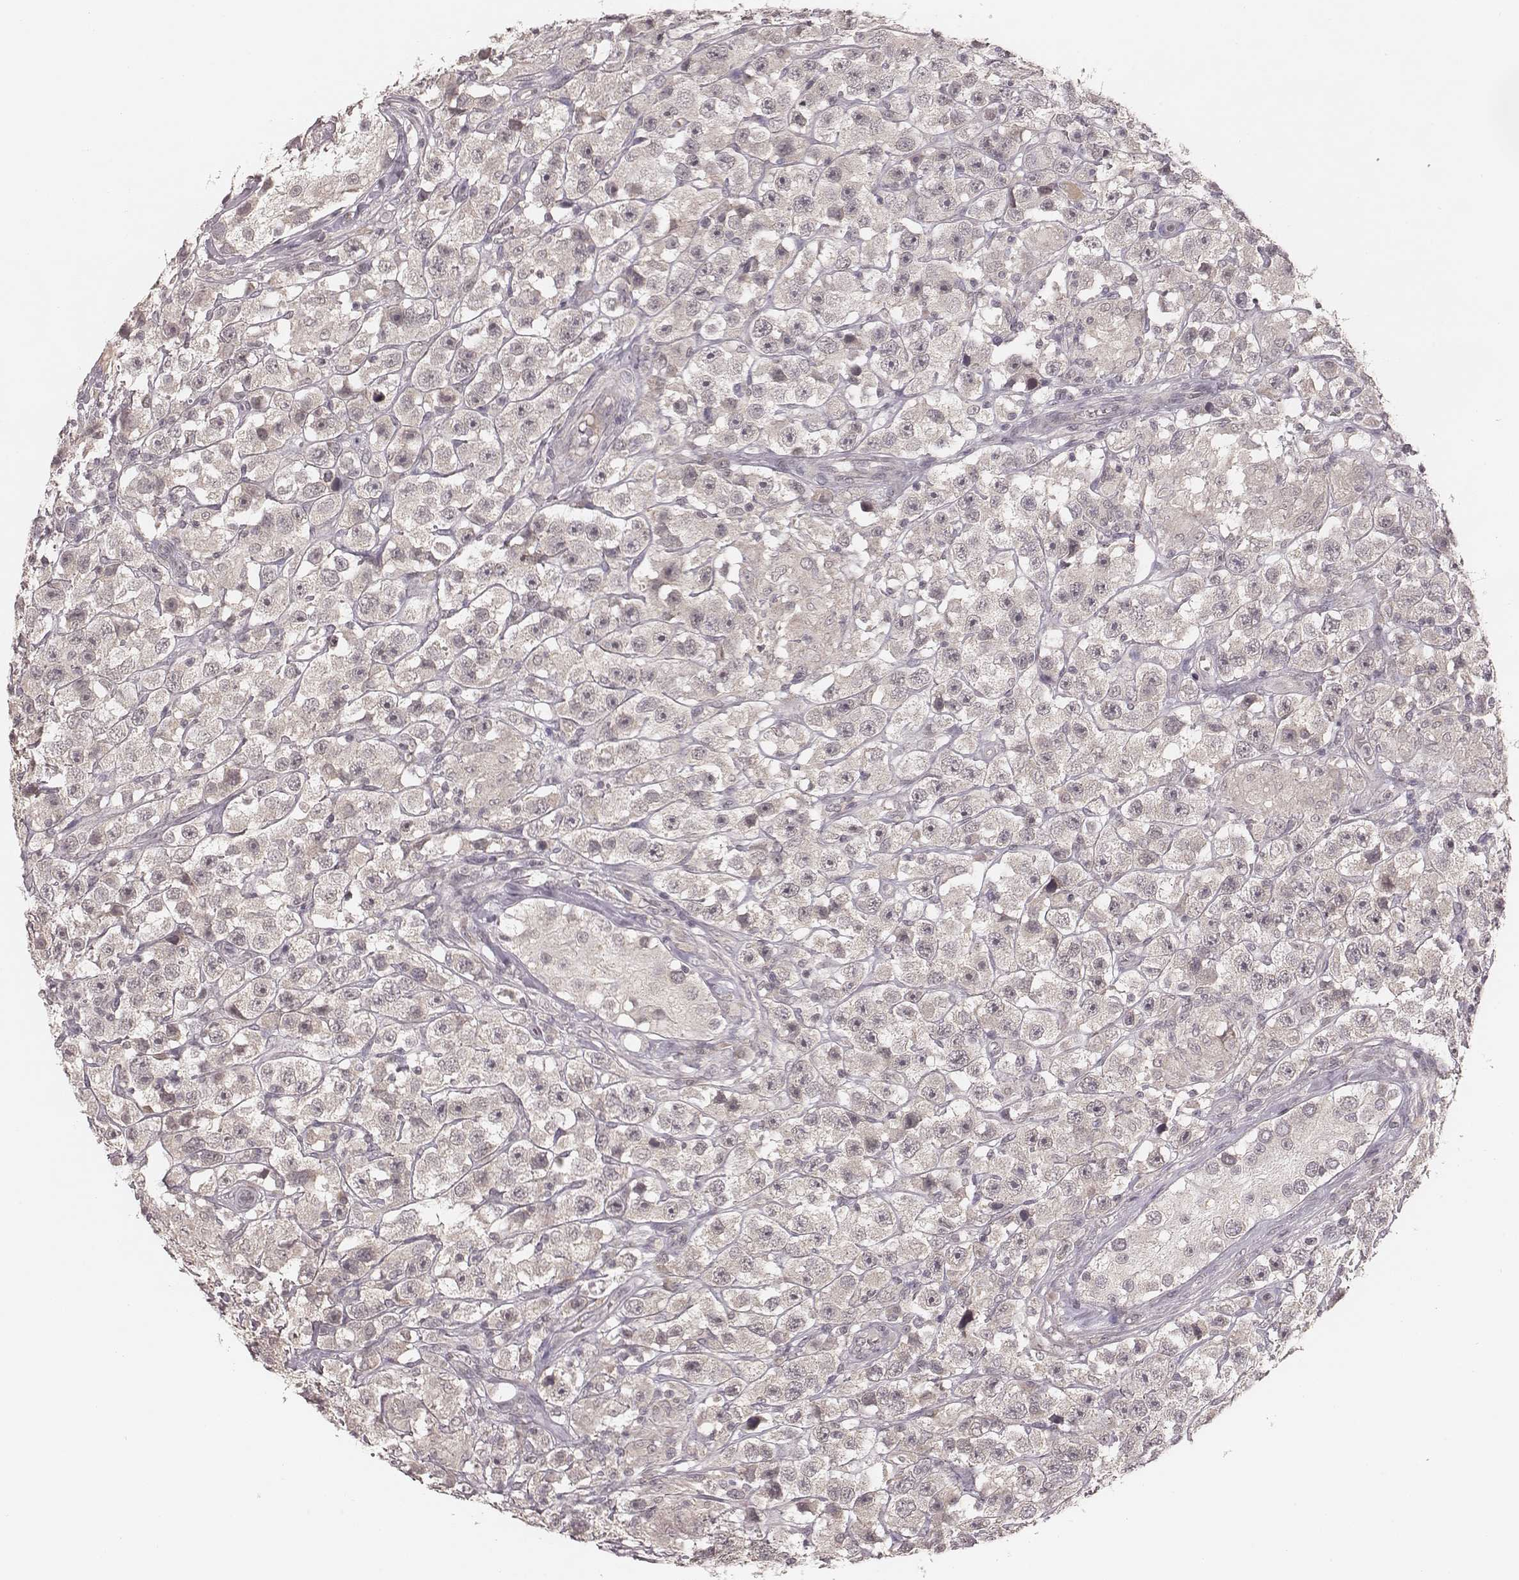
{"staining": {"intensity": "negative", "quantity": "none", "location": "none"}, "tissue": "testis cancer", "cell_type": "Tumor cells", "image_type": "cancer", "snomed": [{"axis": "morphology", "description": "Seminoma, NOS"}, {"axis": "topography", "description": "Testis"}], "caption": "The micrograph demonstrates no significant expression in tumor cells of testis seminoma.", "gene": "LY6K", "patient": {"sex": "male", "age": 45}}